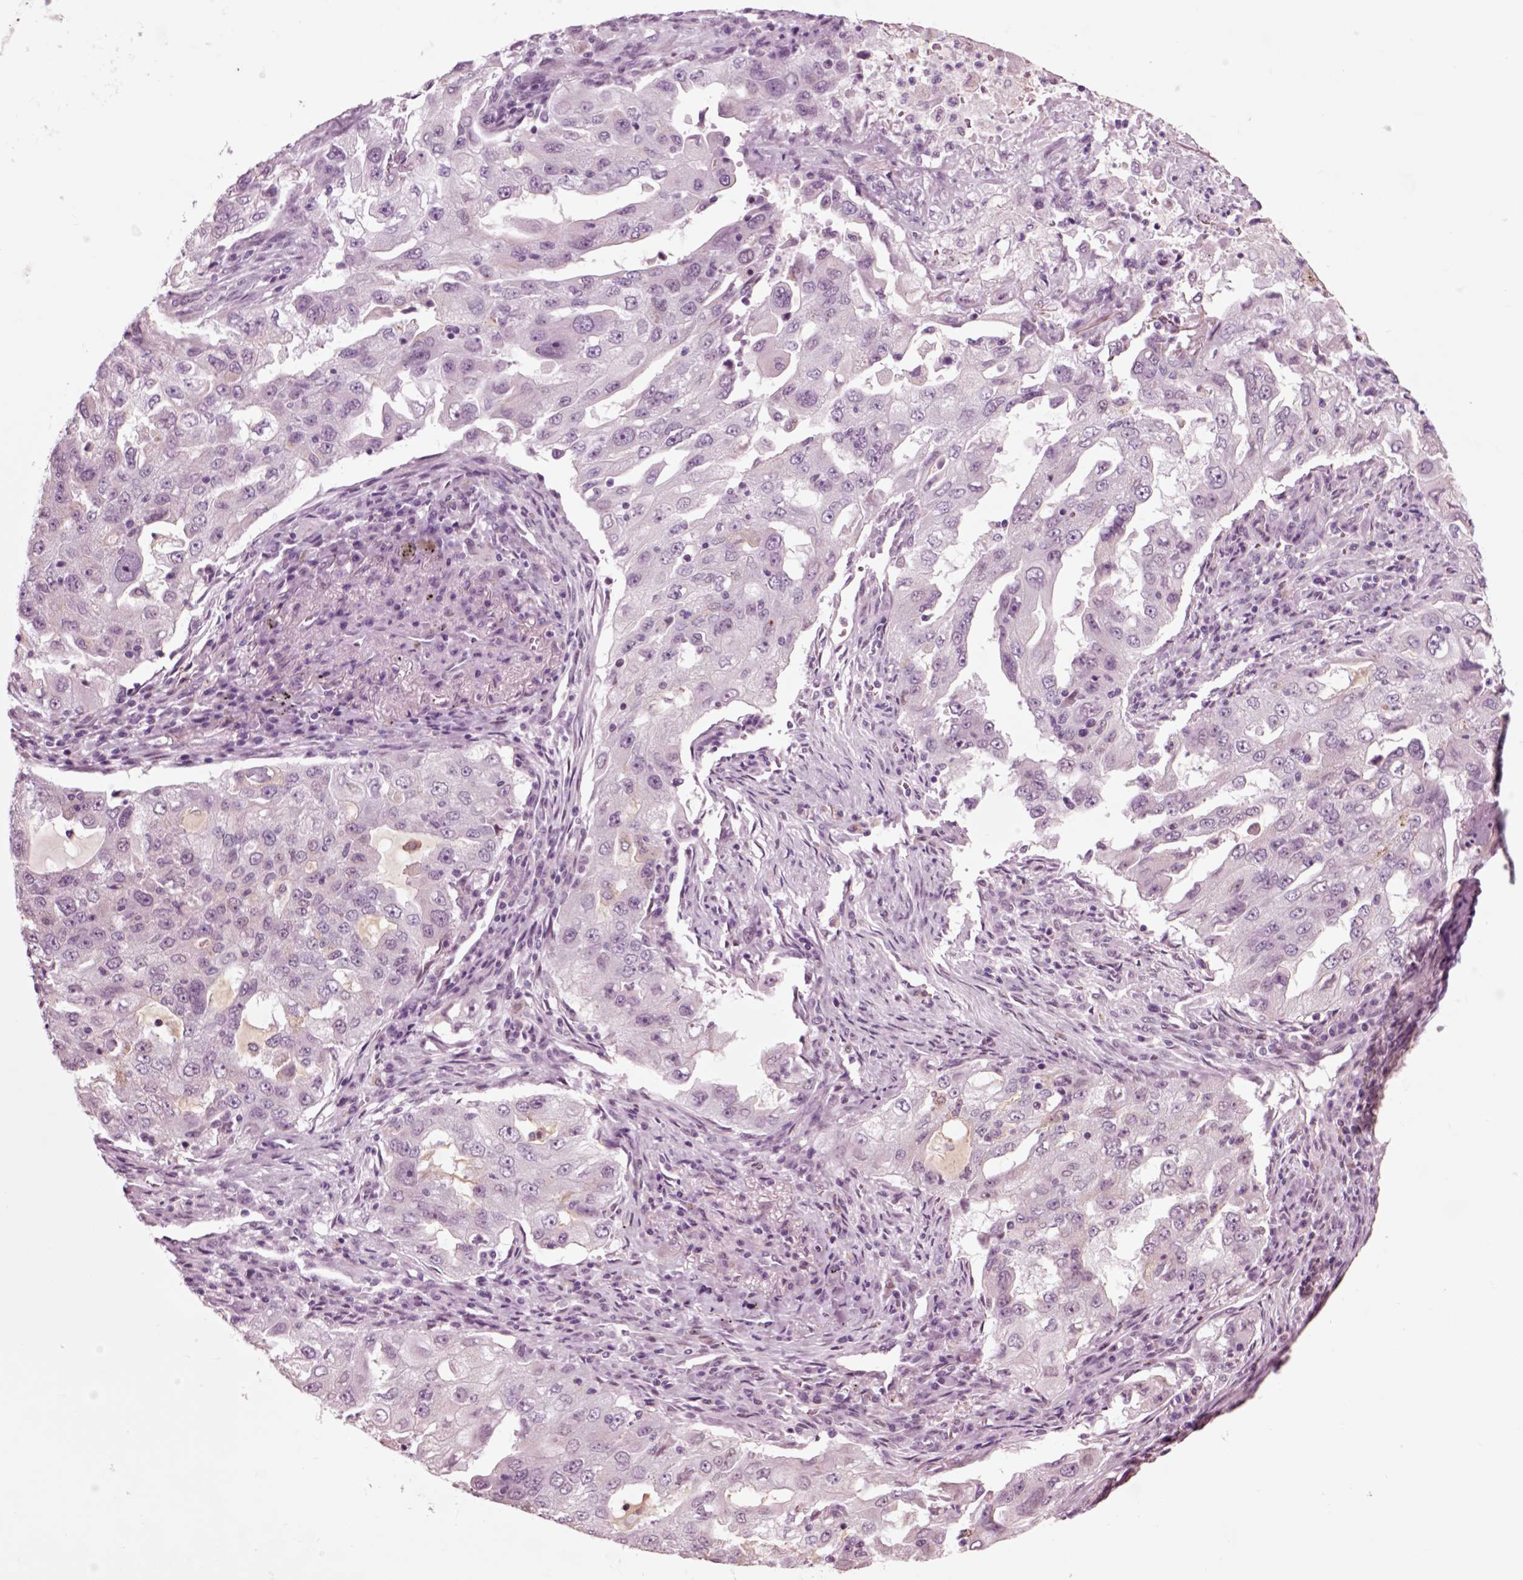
{"staining": {"intensity": "negative", "quantity": "none", "location": "none"}, "tissue": "lung cancer", "cell_type": "Tumor cells", "image_type": "cancer", "snomed": [{"axis": "morphology", "description": "Adenocarcinoma, NOS"}, {"axis": "topography", "description": "Lung"}], "caption": "Adenocarcinoma (lung) stained for a protein using IHC exhibits no positivity tumor cells.", "gene": "CHGB", "patient": {"sex": "female", "age": 61}}